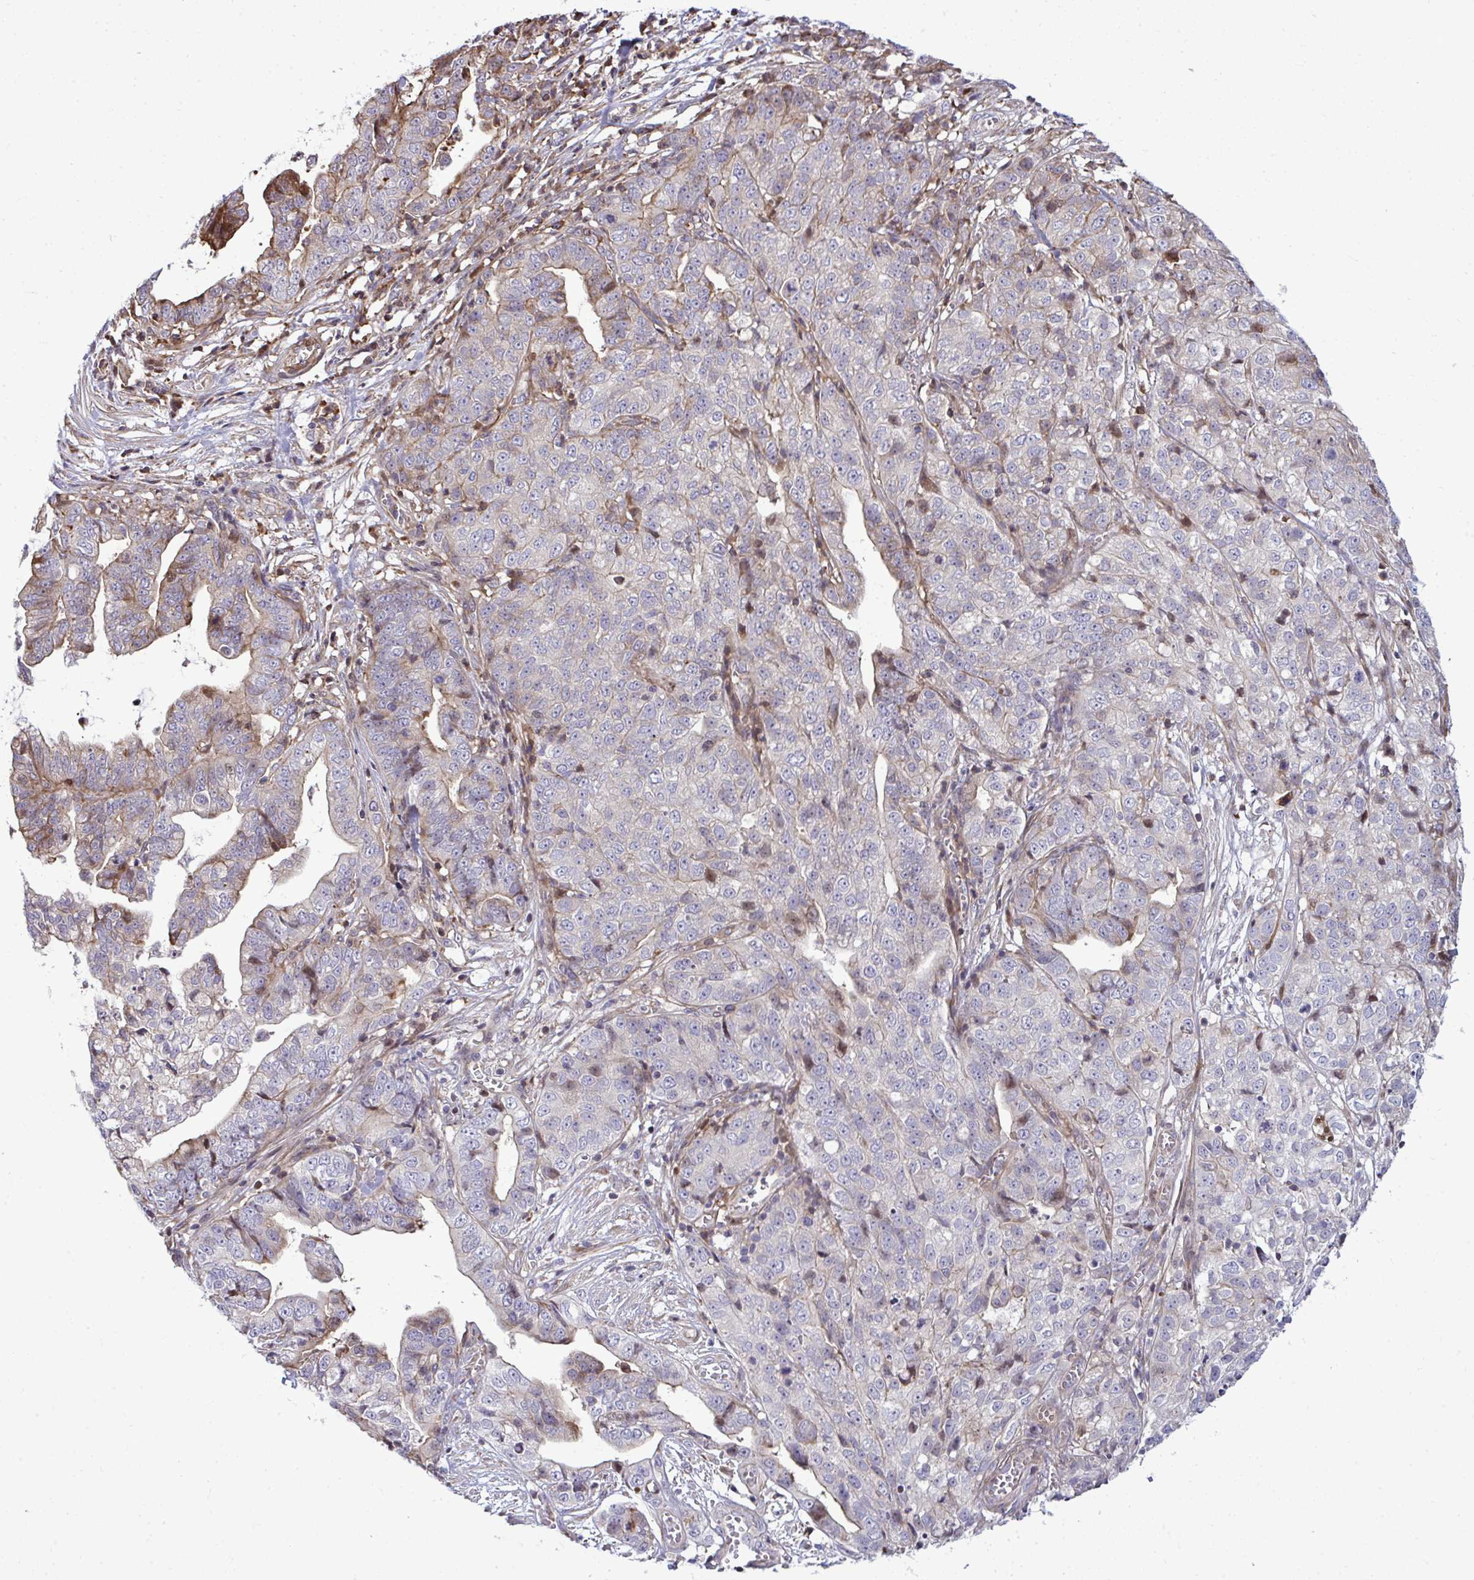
{"staining": {"intensity": "weak", "quantity": "<25%", "location": "cytoplasmic/membranous"}, "tissue": "stomach cancer", "cell_type": "Tumor cells", "image_type": "cancer", "snomed": [{"axis": "morphology", "description": "Adenocarcinoma, NOS"}, {"axis": "topography", "description": "Stomach, upper"}], "caption": "This image is of stomach cancer stained with immunohistochemistry to label a protein in brown with the nuclei are counter-stained blue. There is no positivity in tumor cells.", "gene": "ZSCAN9", "patient": {"sex": "female", "age": 67}}